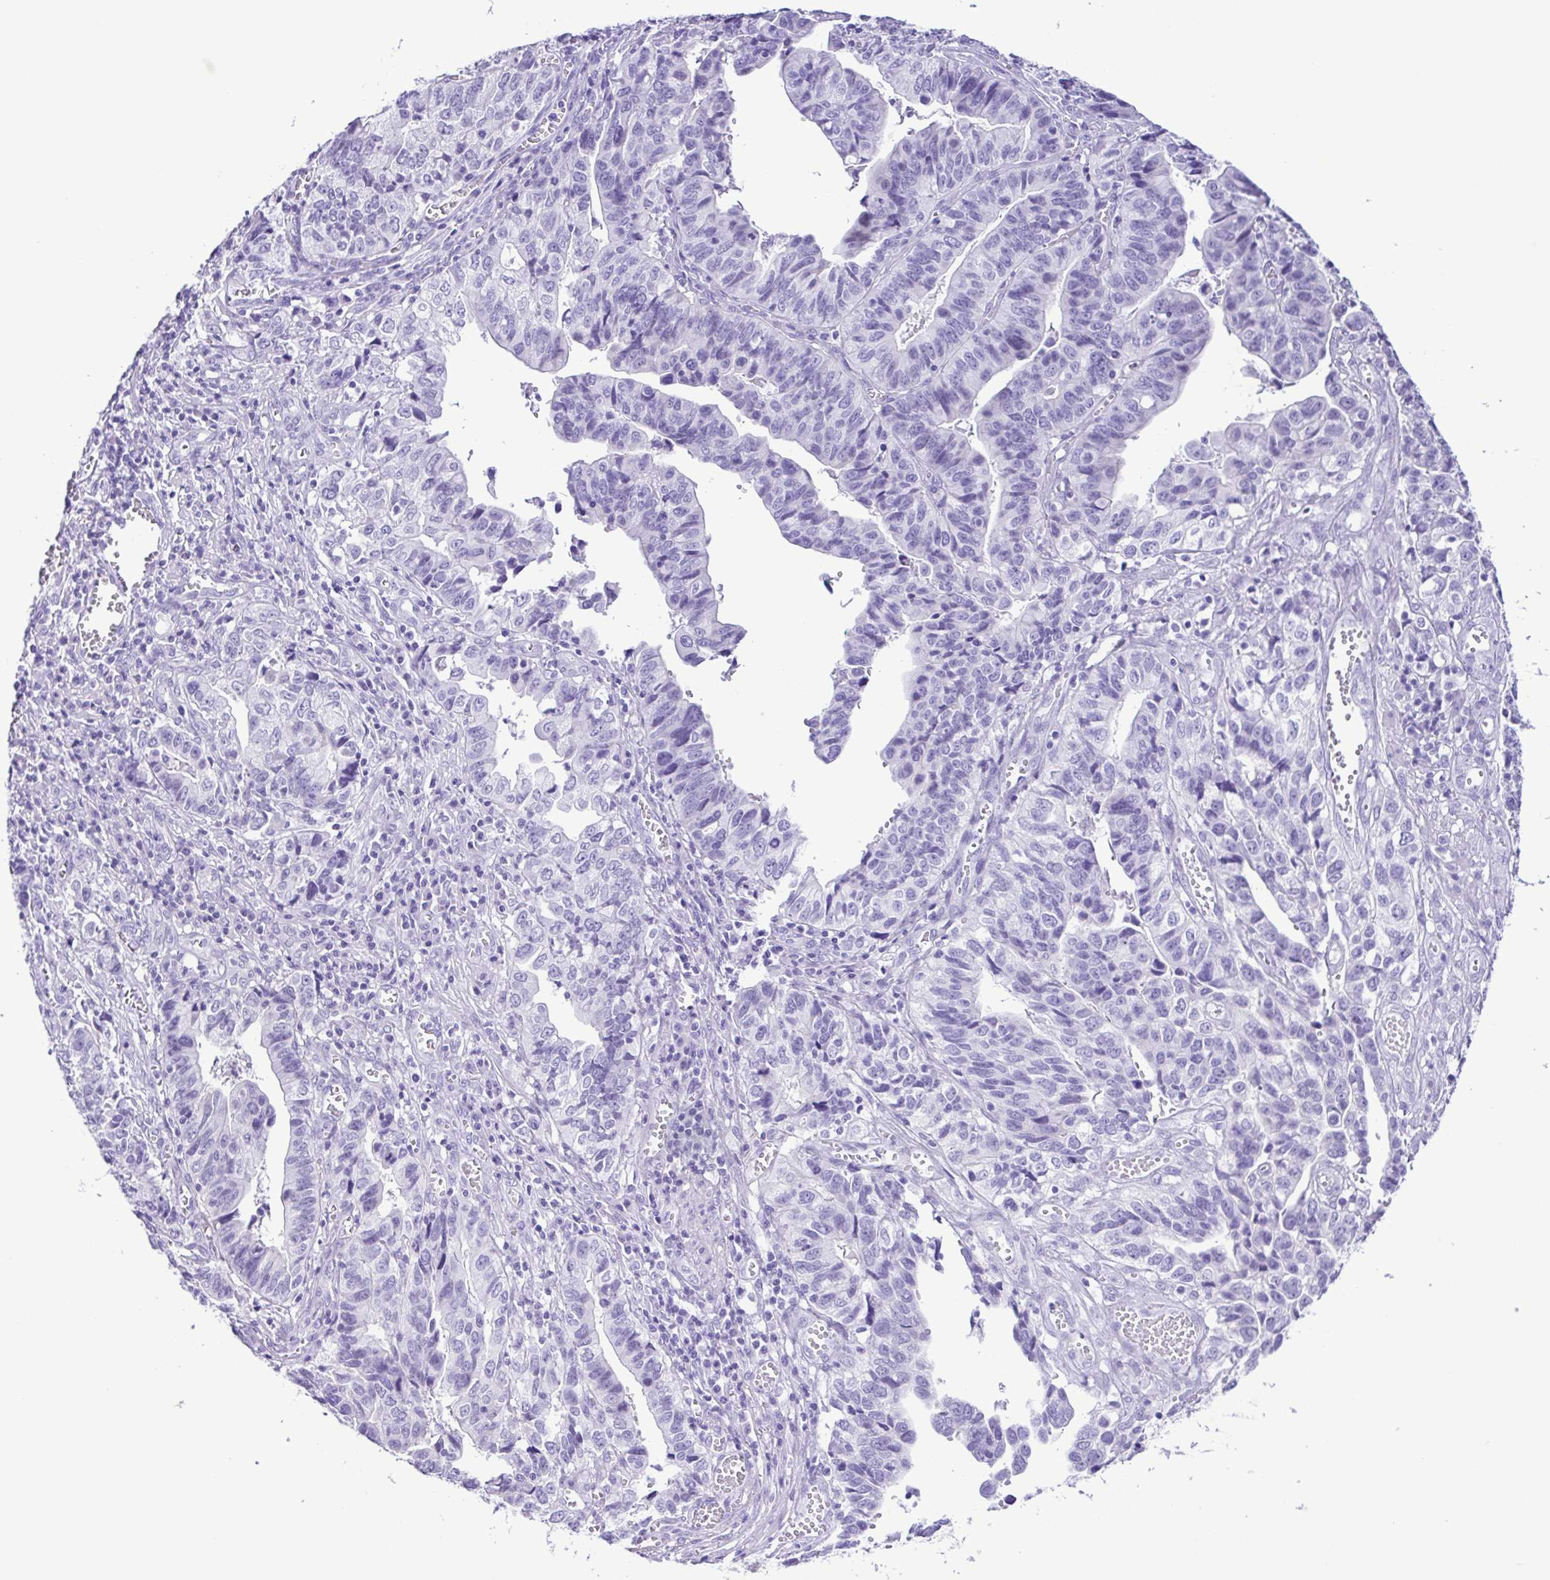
{"staining": {"intensity": "negative", "quantity": "none", "location": "none"}, "tissue": "stomach cancer", "cell_type": "Tumor cells", "image_type": "cancer", "snomed": [{"axis": "morphology", "description": "Adenocarcinoma, NOS"}, {"axis": "topography", "description": "Stomach, upper"}], "caption": "Immunohistochemistry histopathology image of stomach adenocarcinoma stained for a protein (brown), which displays no expression in tumor cells.", "gene": "CASP14", "patient": {"sex": "female", "age": 67}}